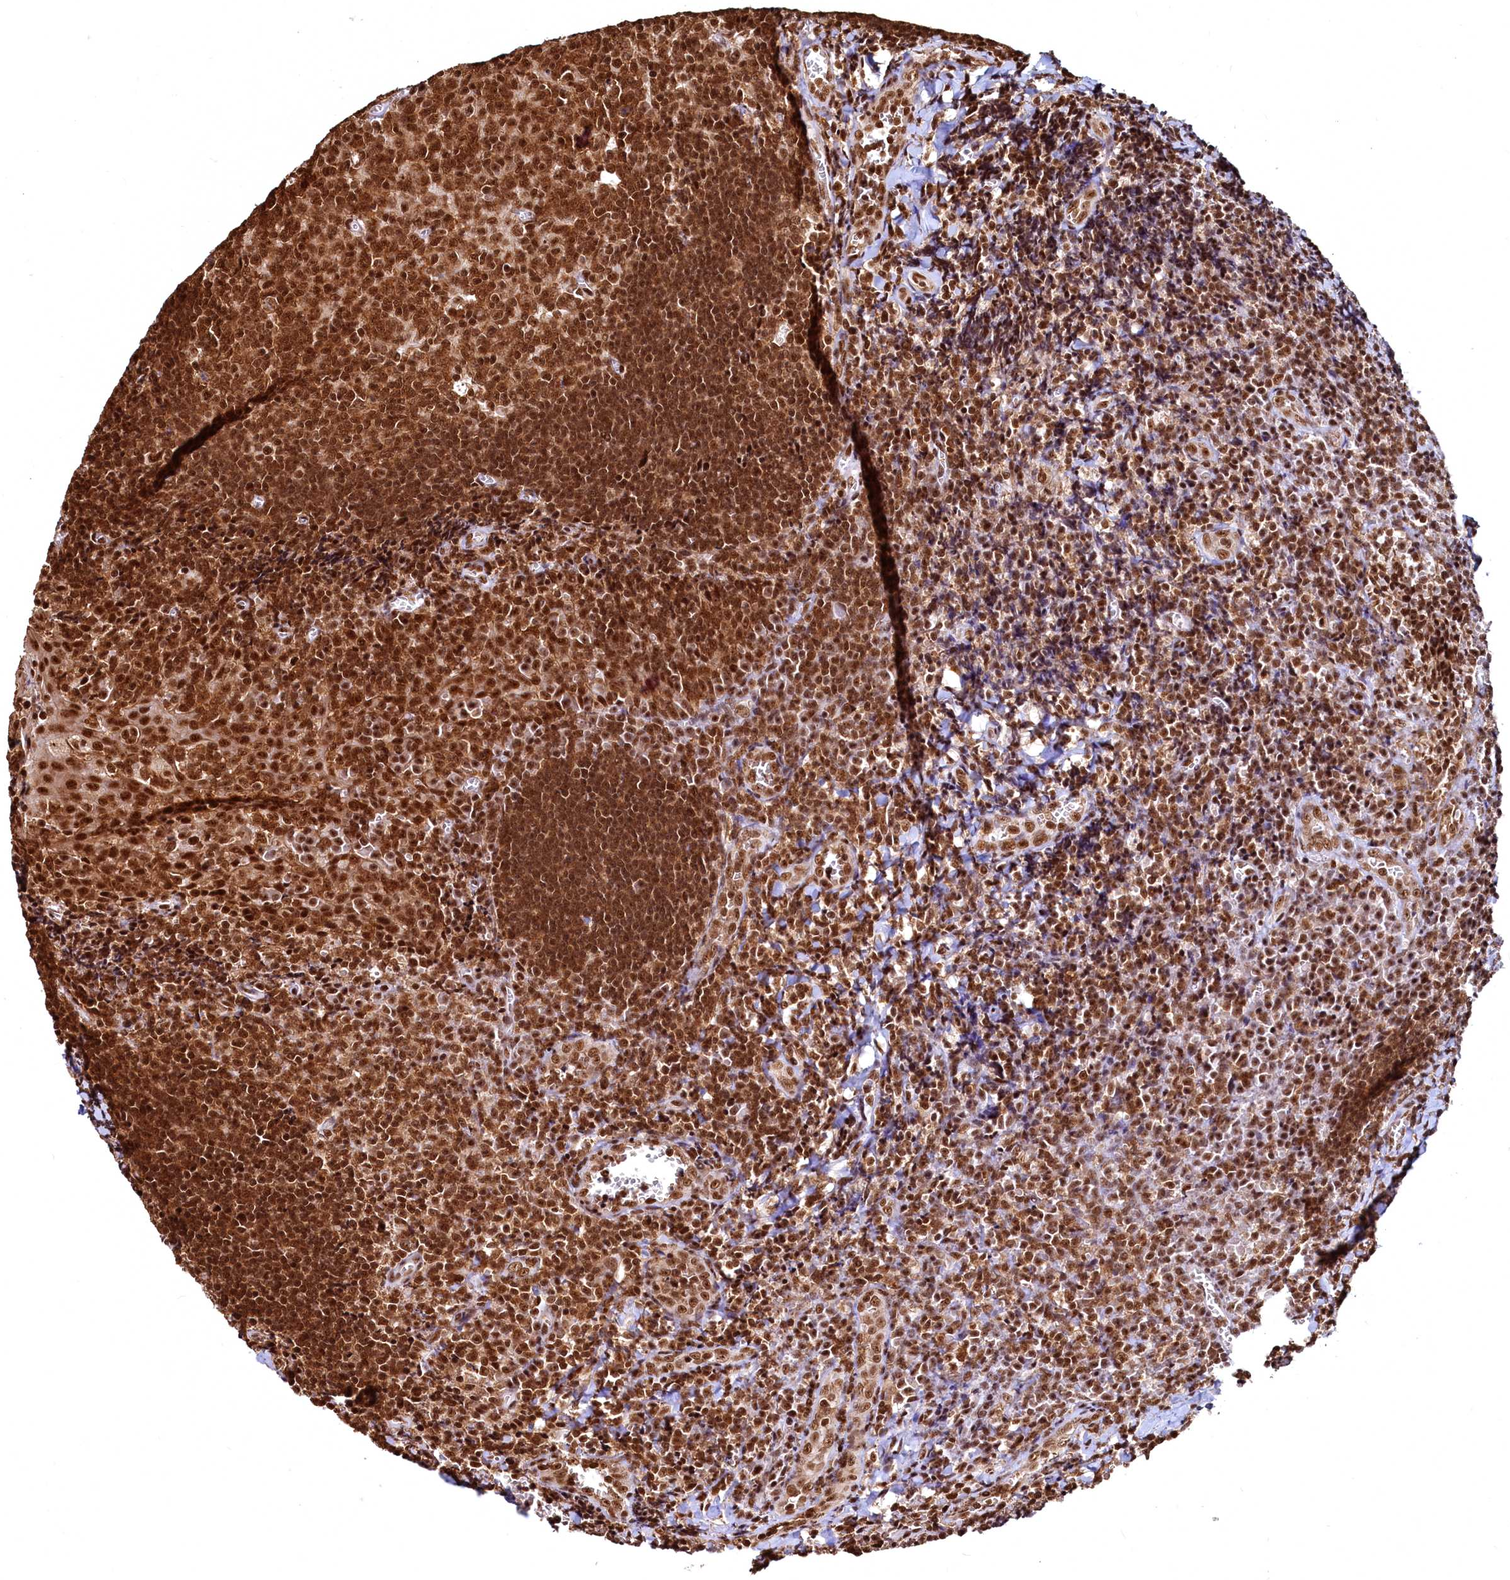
{"staining": {"intensity": "strong", "quantity": ">75%", "location": "nuclear"}, "tissue": "tonsil", "cell_type": "Germinal center cells", "image_type": "normal", "snomed": [{"axis": "morphology", "description": "Normal tissue, NOS"}, {"axis": "topography", "description": "Tonsil"}], "caption": "Brown immunohistochemical staining in unremarkable human tonsil displays strong nuclear expression in approximately >75% of germinal center cells. (Brightfield microscopy of DAB IHC at high magnification).", "gene": "RSRC2", "patient": {"sex": "male", "age": 27}}